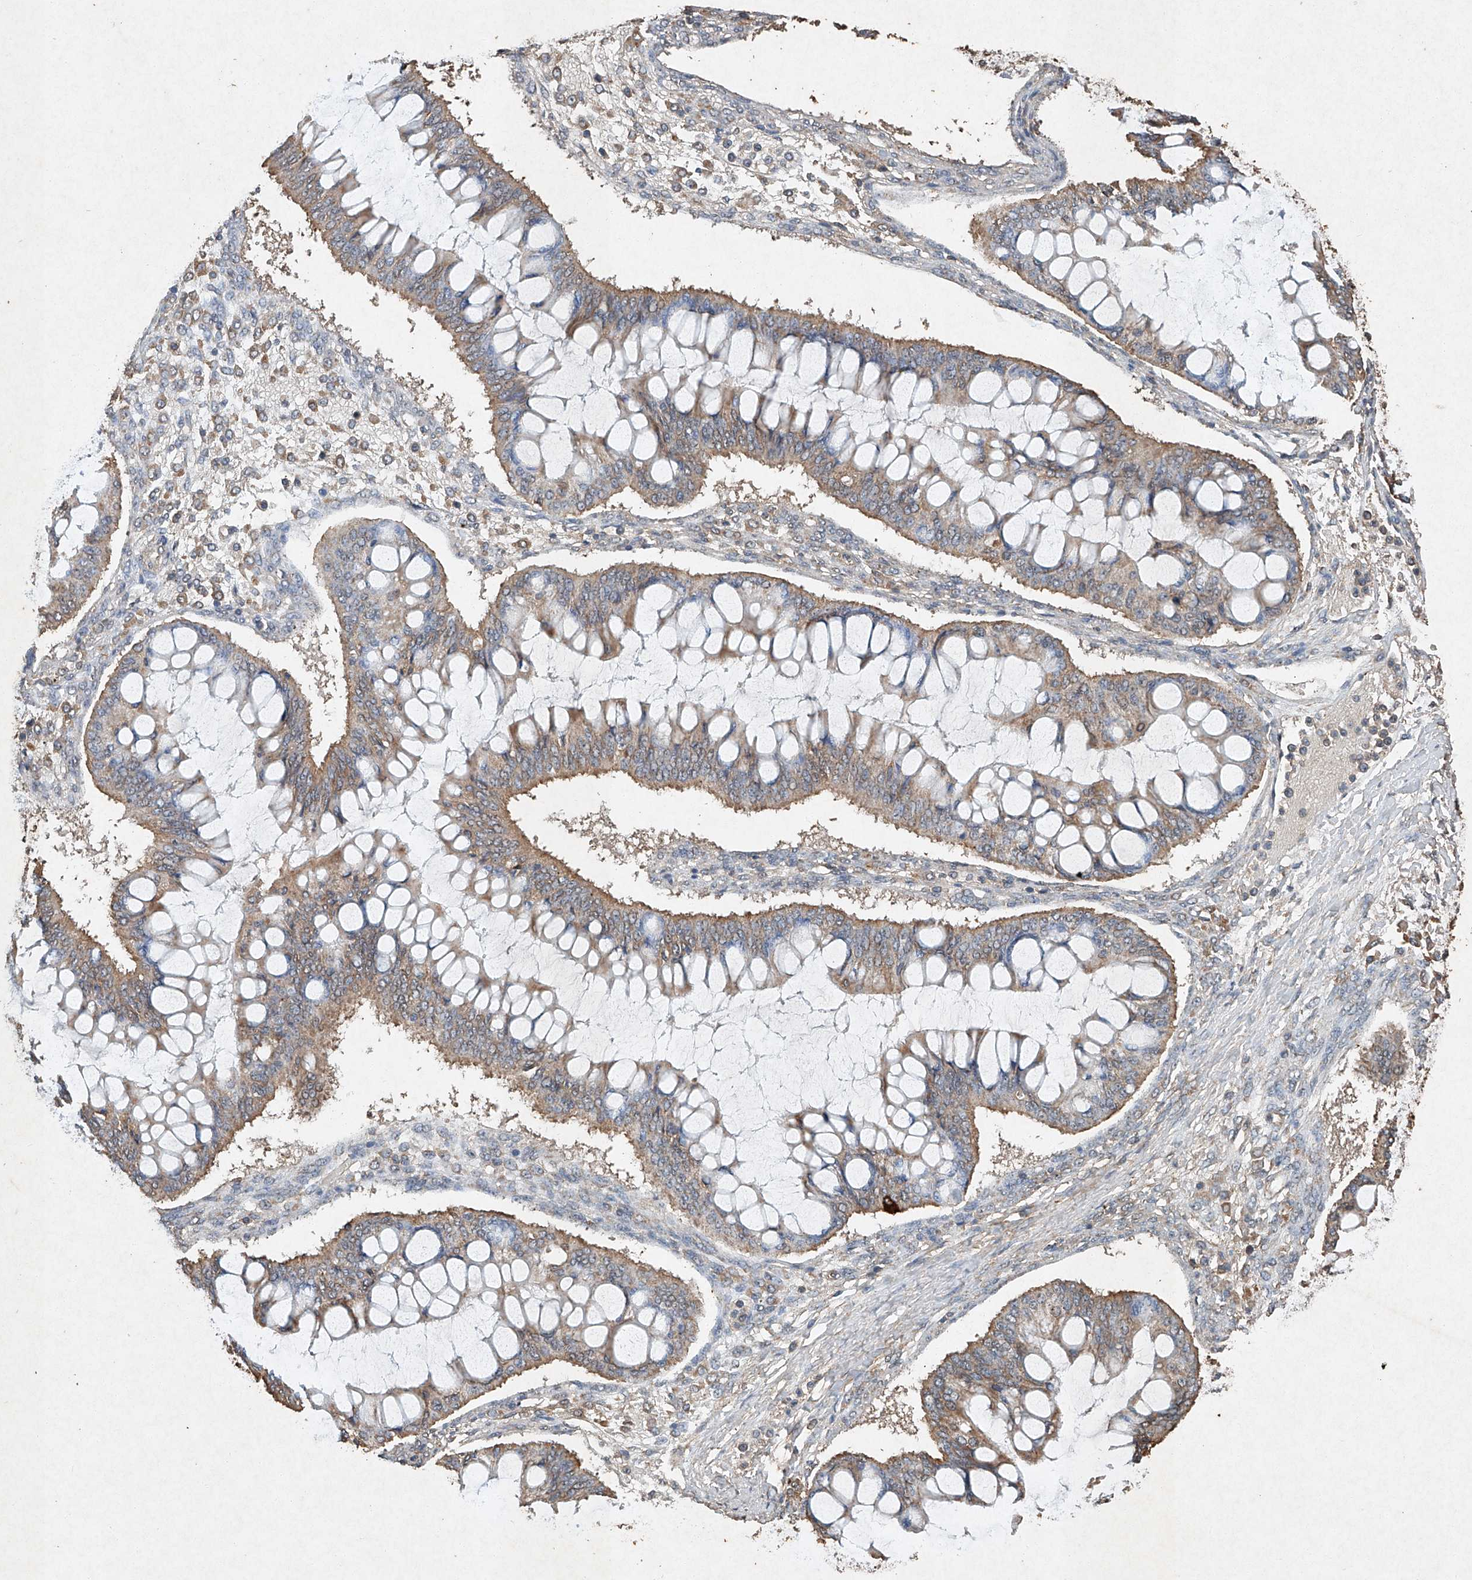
{"staining": {"intensity": "moderate", "quantity": "25%-75%", "location": "cytoplasmic/membranous"}, "tissue": "ovarian cancer", "cell_type": "Tumor cells", "image_type": "cancer", "snomed": [{"axis": "morphology", "description": "Cystadenocarcinoma, mucinous, NOS"}, {"axis": "topography", "description": "Ovary"}], "caption": "Ovarian mucinous cystadenocarcinoma stained with a brown dye displays moderate cytoplasmic/membranous positive positivity in about 25%-75% of tumor cells.", "gene": "STK3", "patient": {"sex": "female", "age": 73}}